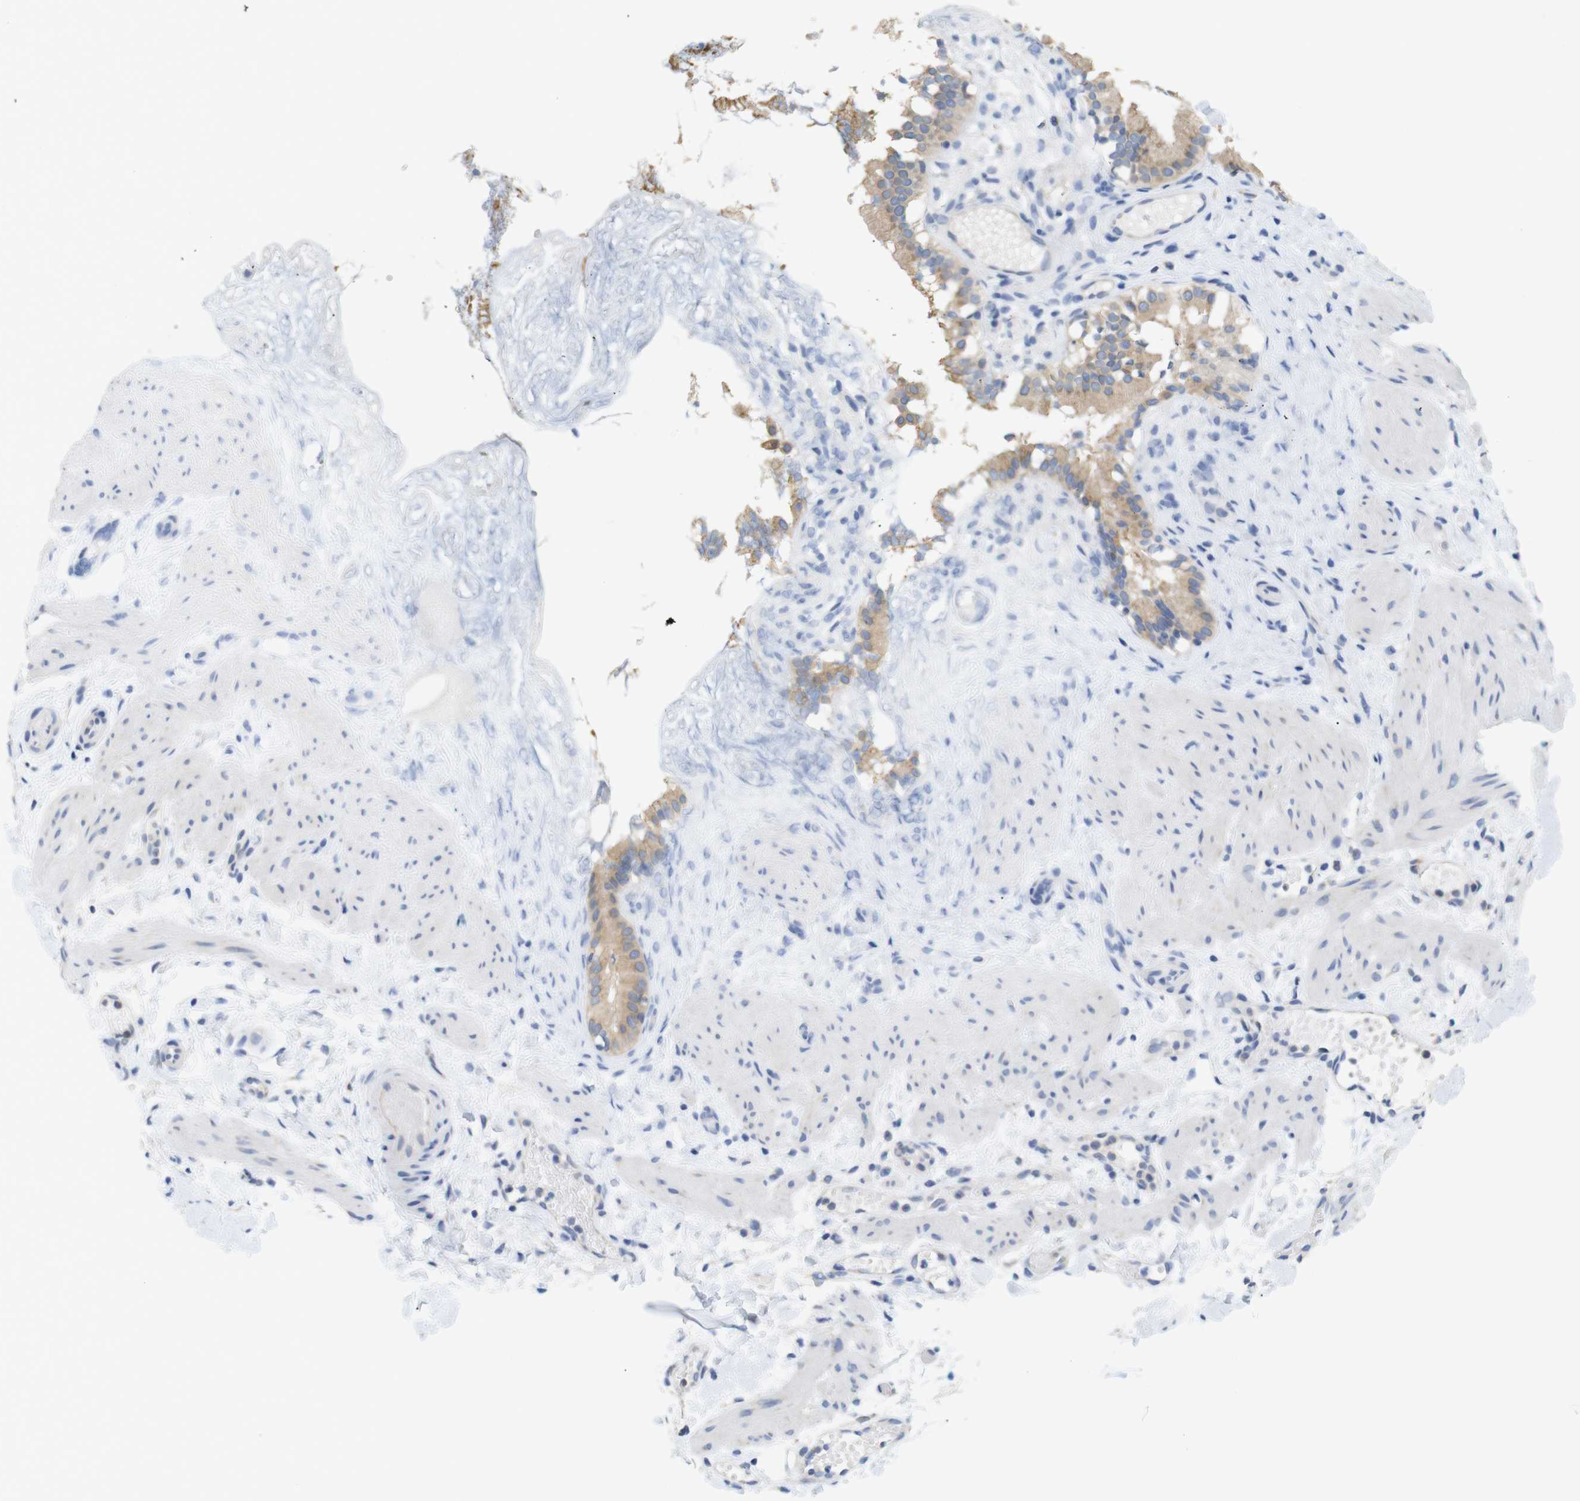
{"staining": {"intensity": "weak", "quantity": ">75%", "location": "cytoplasmic/membranous"}, "tissue": "gallbladder", "cell_type": "Glandular cells", "image_type": "normal", "snomed": [{"axis": "morphology", "description": "Normal tissue, NOS"}, {"axis": "topography", "description": "Gallbladder"}], "caption": "IHC photomicrograph of benign gallbladder: human gallbladder stained using IHC shows low levels of weak protein expression localized specifically in the cytoplasmic/membranous of glandular cells, appearing as a cytoplasmic/membranous brown color.", "gene": "NEBL", "patient": {"sex": "female", "age": 26}}